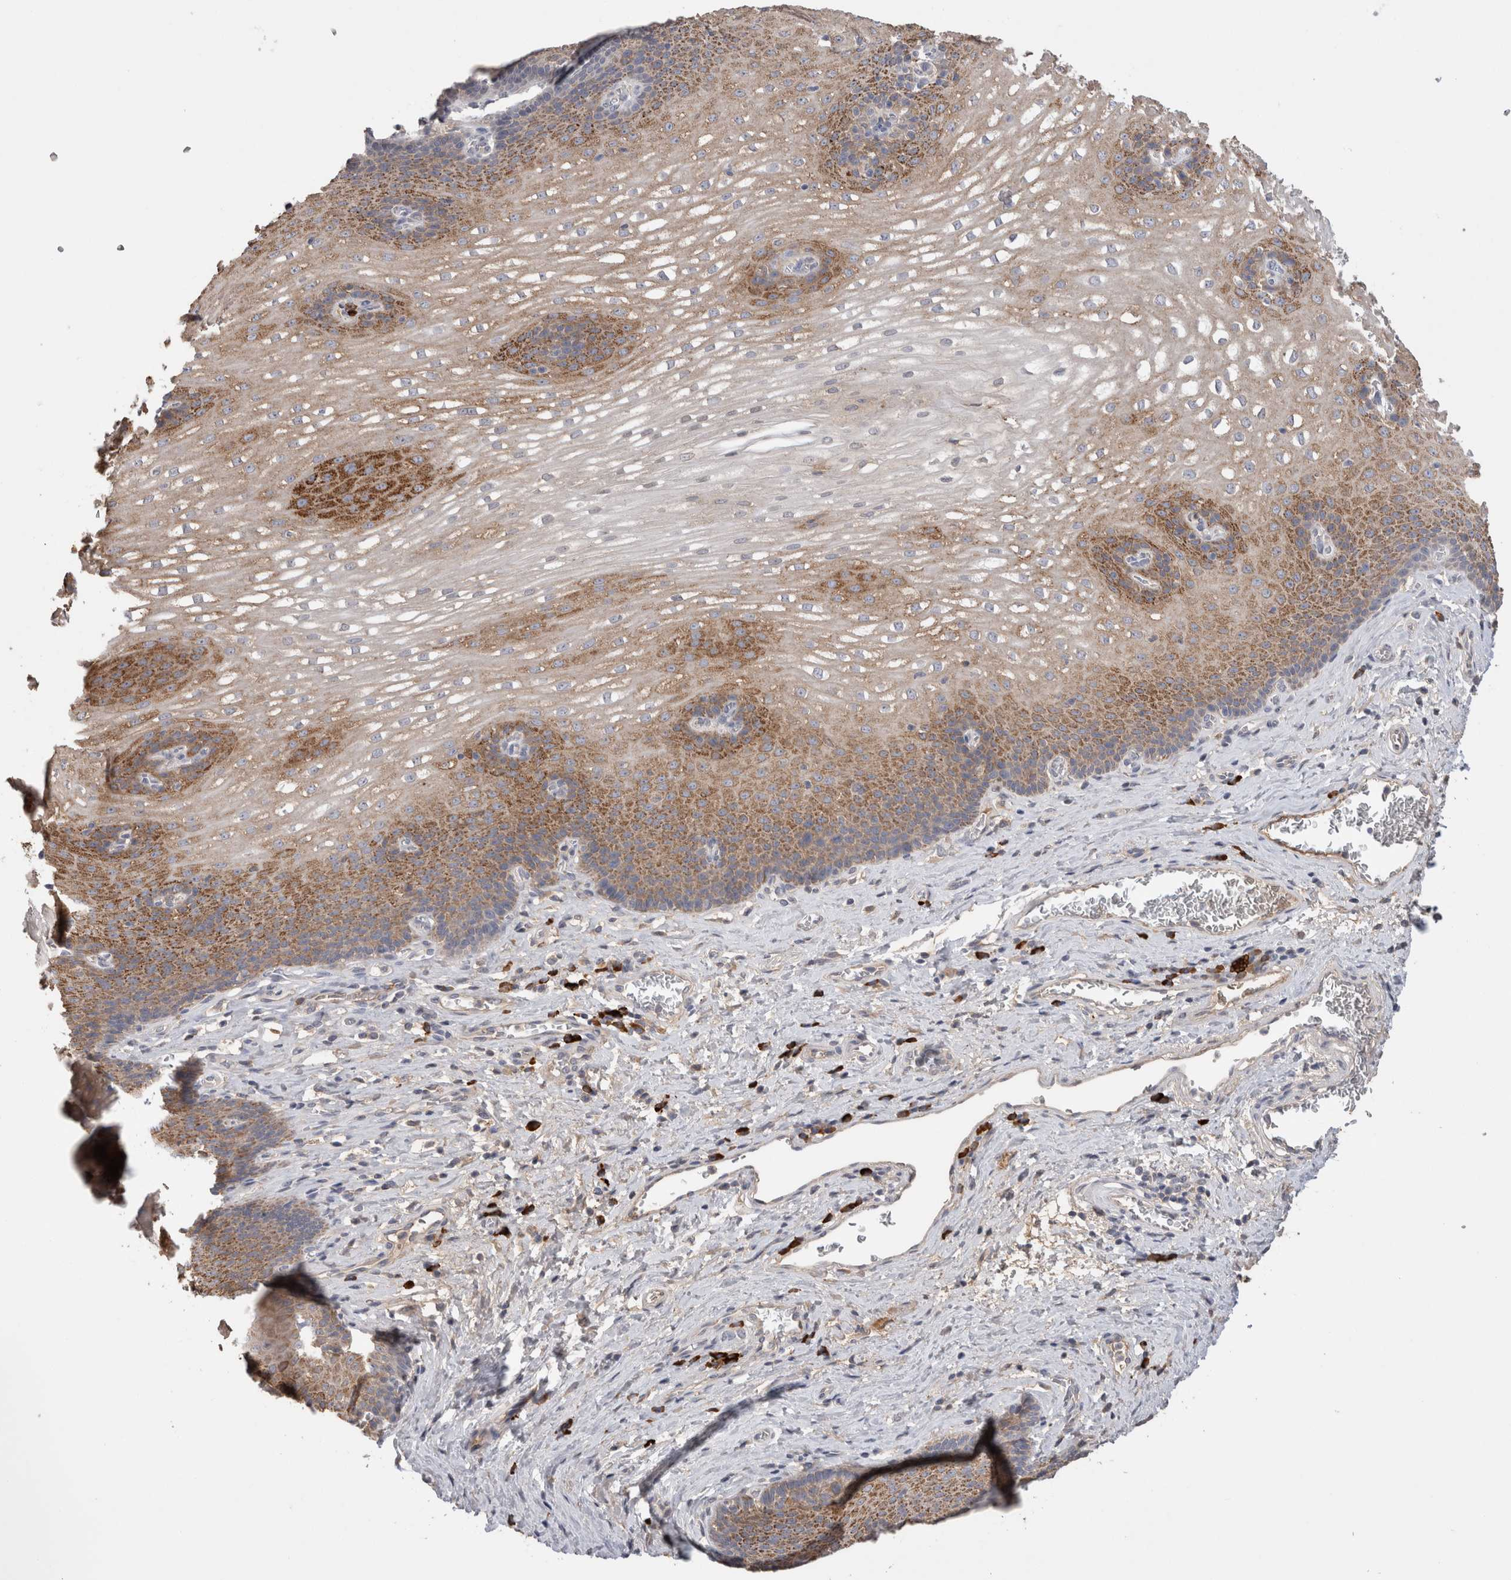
{"staining": {"intensity": "moderate", "quantity": ">75%", "location": "cytoplasmic/membranous"}, "tissue": "esophagus", "cell_type": "Squamous epithelial cells", "image_type": "normal", "snomed": [{"axis": "morphology", "description": "Normal tissue, NOS"}, {"axis": "topography", "description": "Esophagus"}], "caption": "About >75% of squamous epithelial cells in normal human esophagus demonstrate moderate cytoplasmic/membranous protein expression as visualized by brown immunohistochemical staining.", "gene": "PPP3CC", "patient": {"sex": "male", "age": 48}}